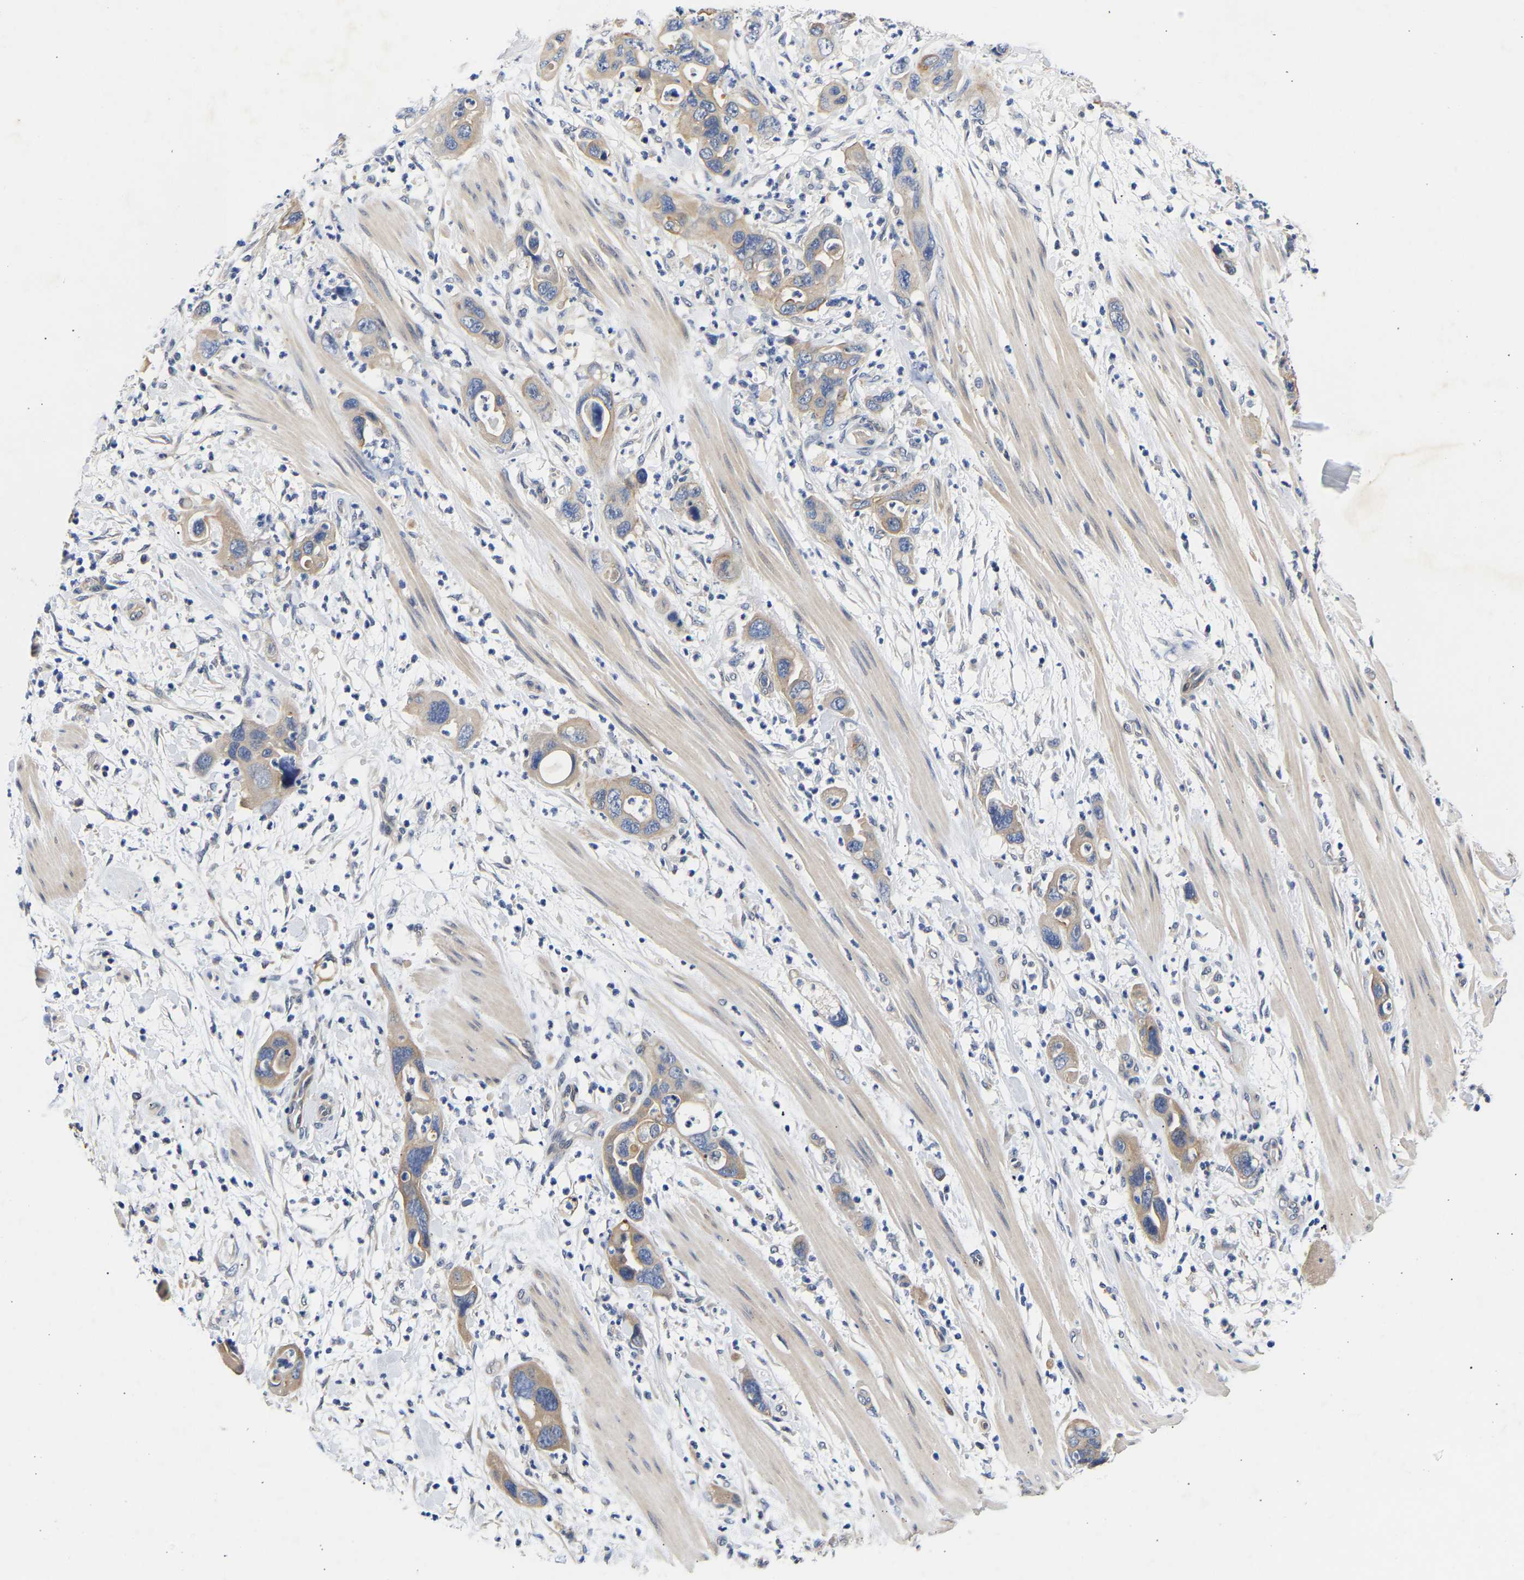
{"staining": {"intensity": "weak", "quantity": ">75%", "location": "cytoplasmic/membranous"}, "tissue": "pancreatic cancer", "cell_type": "Tumor cells", "image_type": "cancer", "snomed": [{"axis": "morphology", "description": "Adenocarcinoma, NOS"}, {"axis": "topography", "description": "Pancreas"}], "caption": "Adenocarcinoma (pancreatic) was stained to show a protein in brown. There is low levels of weak cytoplasmic/membranous staining in approximately >75% of tumor cells. Immunohistochemistry (ihc) stains the protein in brown and the nuclei are stained blue.", "gene": "CCDC6", "patient": {"sex": "female", "age": 71}}